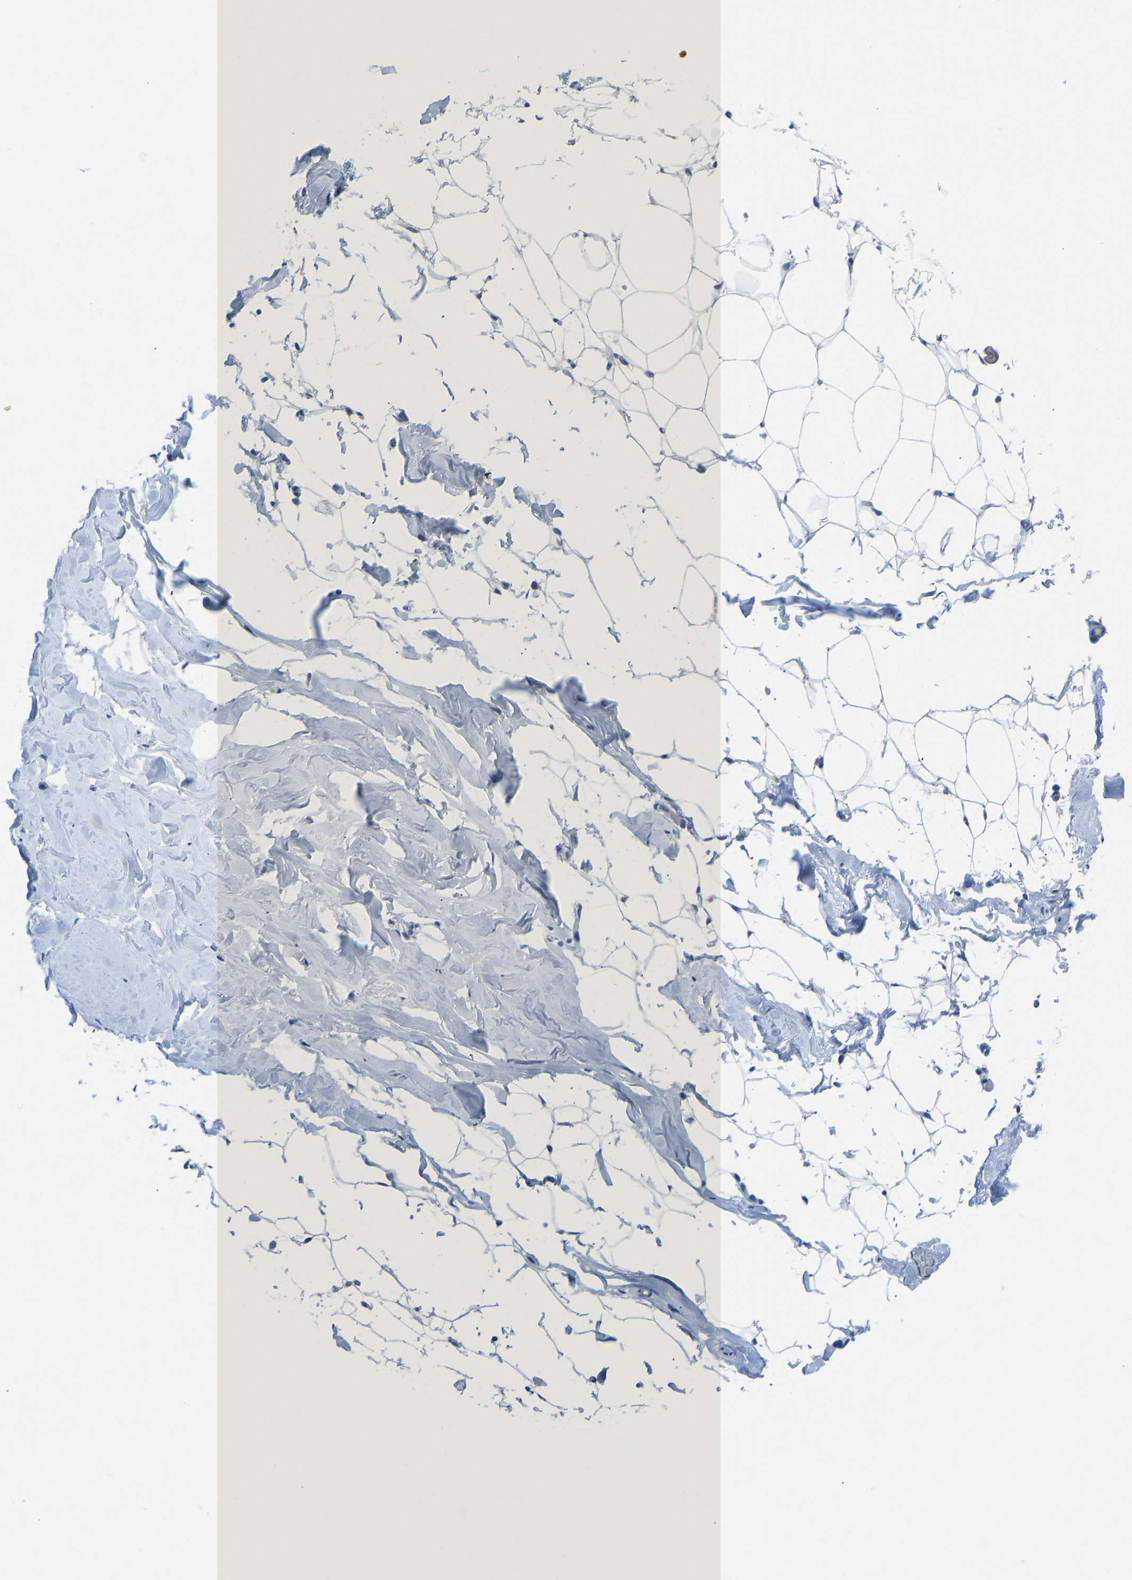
{"staining": {"intensity": "negative", "quantity": "none", "location": "none"}, "tissue": "adipose tissue", "cell_type": "Adipocytes", "image_type": "normal", "snomed": [{"axis": "morphology", "description": "Normal tissue, NOS"}, {"axis": "topography", "description": "Breast"}, {"axis": "topography", "description": "Soft tissue"}], "caption": "High magnification brightfield microscopy of normal adipose tissue stained with DAB (brown) and counterstained with hematoxylin (blue): adipocytes show no significant positivity. (DAB immunohistochemistry, high magnification).", "gene": "TXNDC2", "patient": {"sex": "female", "age": 75}}